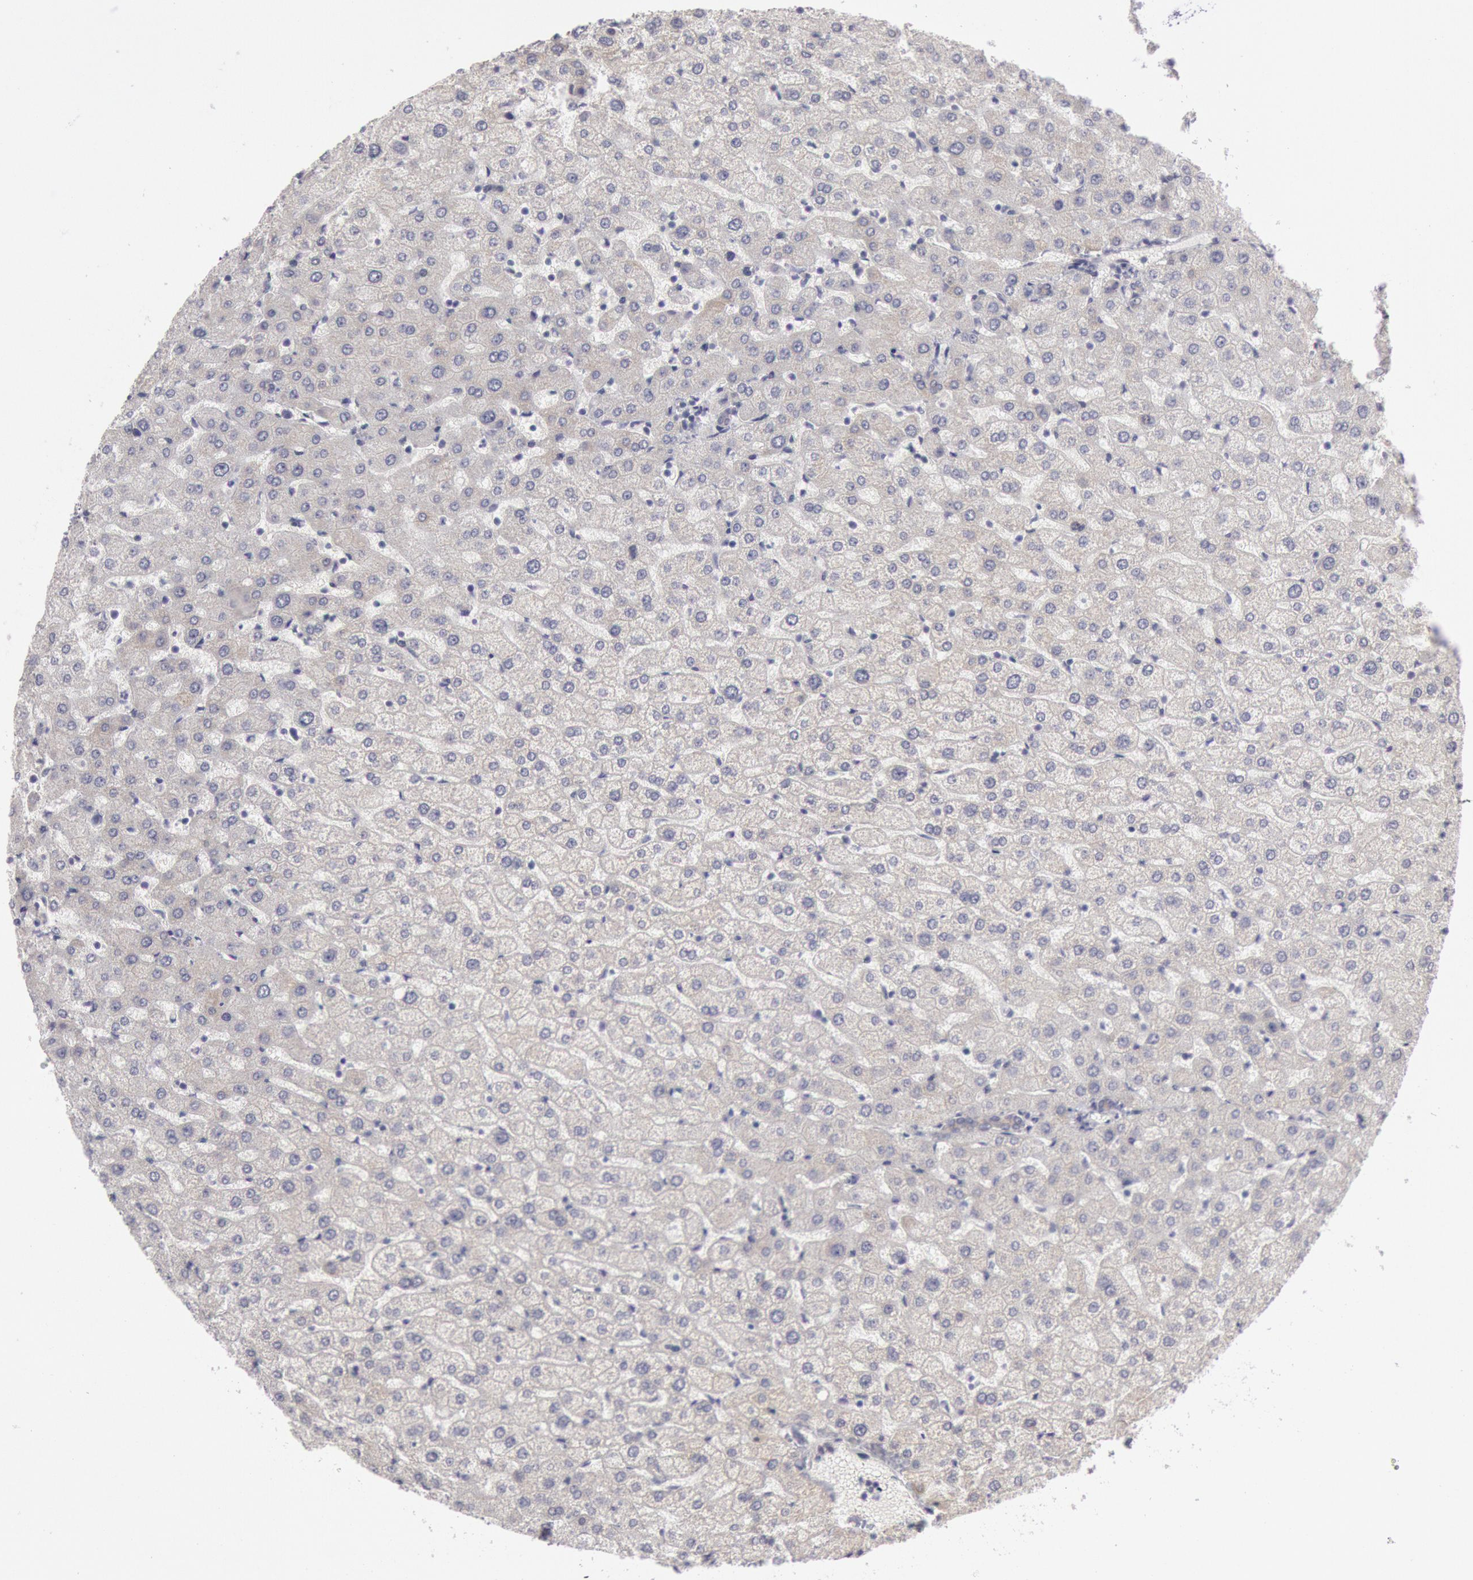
{"staining": {"intensity": "negative", "quantity": "none", "location": "none"}, "tissue": "liver", "cell_type": "Cholangiocytes", "image_type": "normal", "snomed": [{"axis": "morphology", "description": "Normal tissue, NOS"}, {"axis": "morphology", "description": "Fibrosis, NOS"}, {"axis": "topography", "description": "Liver"}], "caption": "The histopathology image displays no staining of cholangiocytes in unremarkable liver.", "gene": "JOSD1", "patient": {"sex": "female", "age": 29}}